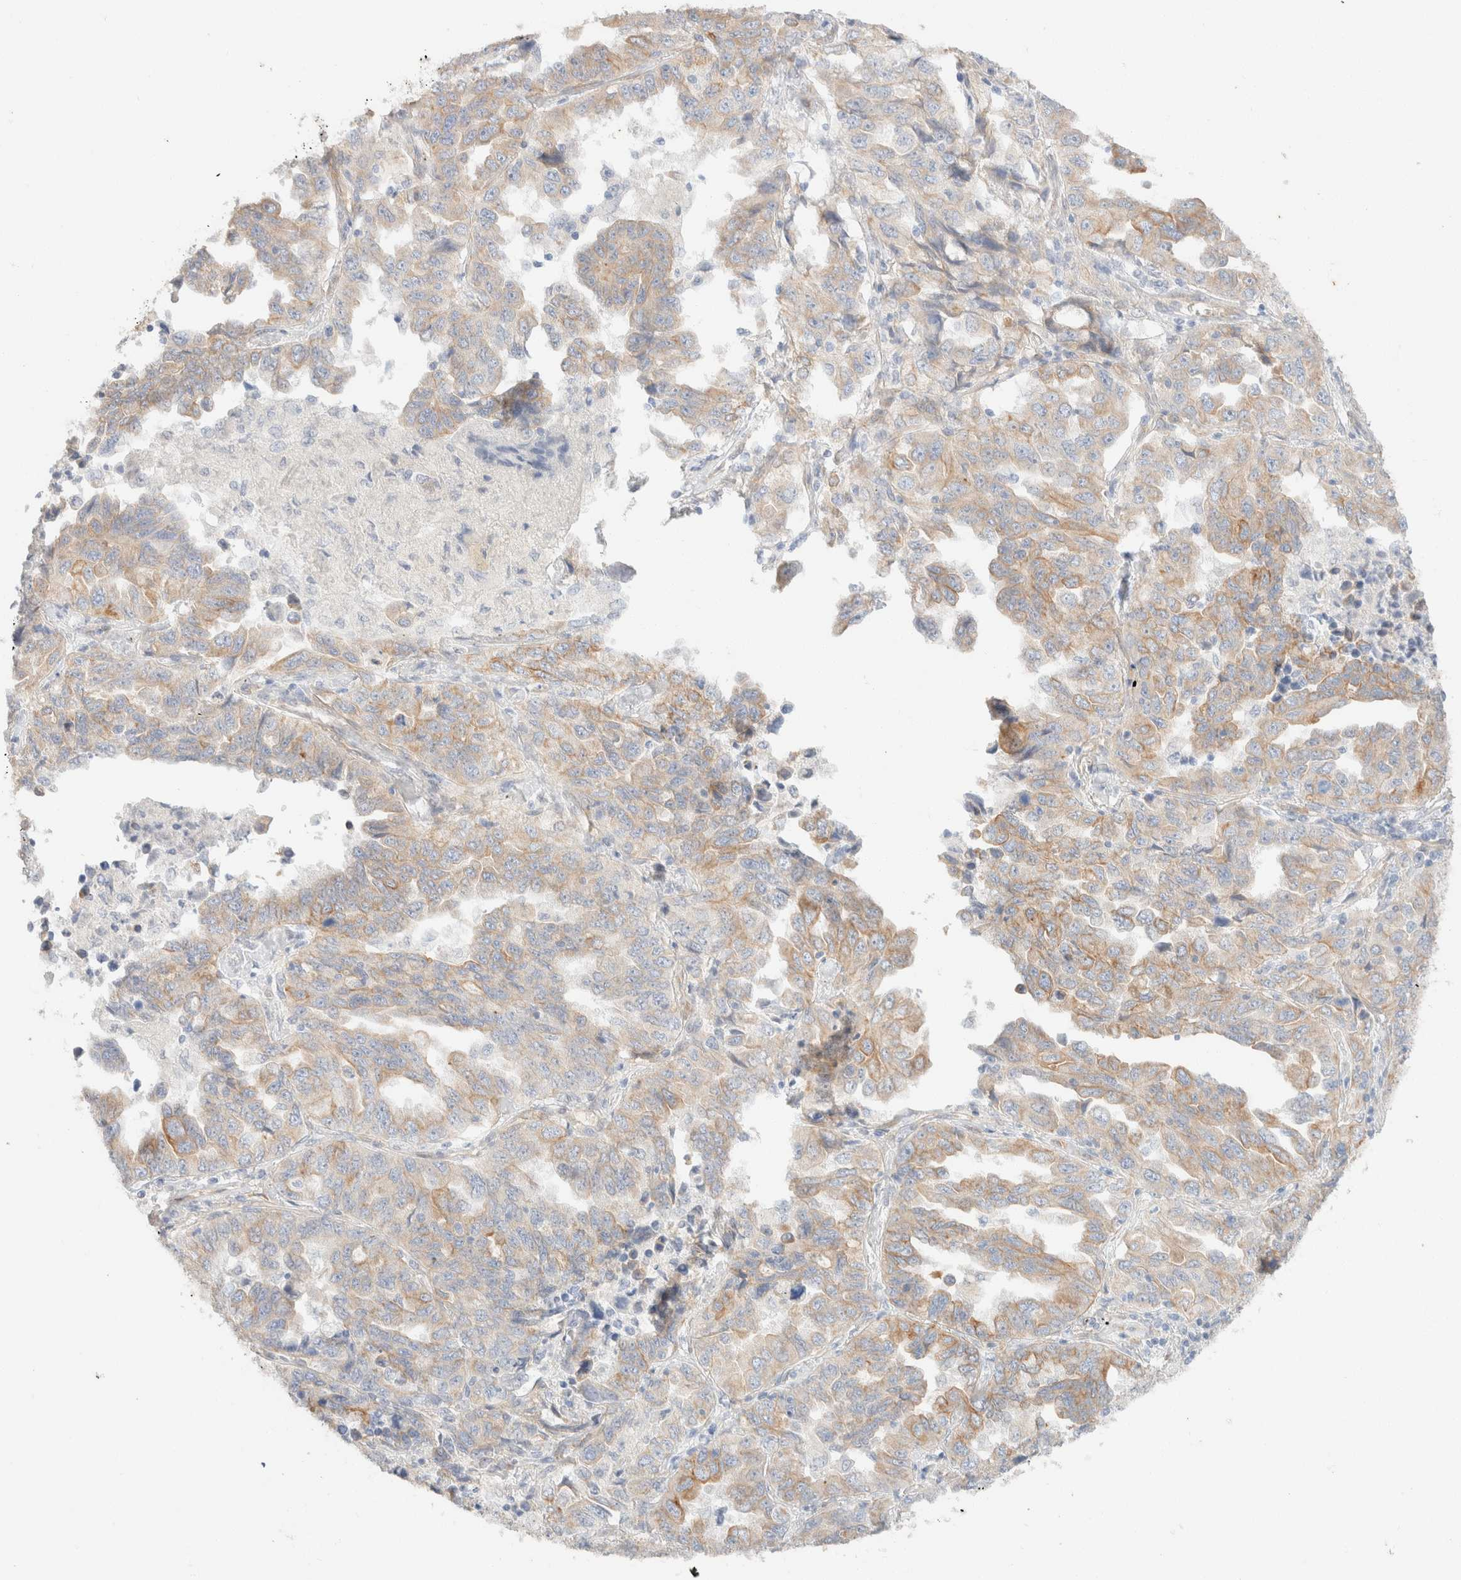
{"staining": {"intensity": "weak", "quantity": ">75%", "location": "cytoplasmic/membranous"}, "tissue": "lung cancer", "cell_type": "Tumor cells", "image_type": "cancer", "snomed": [{"axis": "morphology", "description": "Adenocarcinoma, NOS"}, {"axis": "topography", "description": "Lung"}], "caption": "DAB (3,3'-diaminobenzidine) immunohistochemical staining of lung cancer (adenocarcinoma) displays weak cytoplasmic/membranous protein staining in approximately >75% of tumor cells.", "gene": "CSNK1E", "patient": {"sex": "female", "age": 51}}